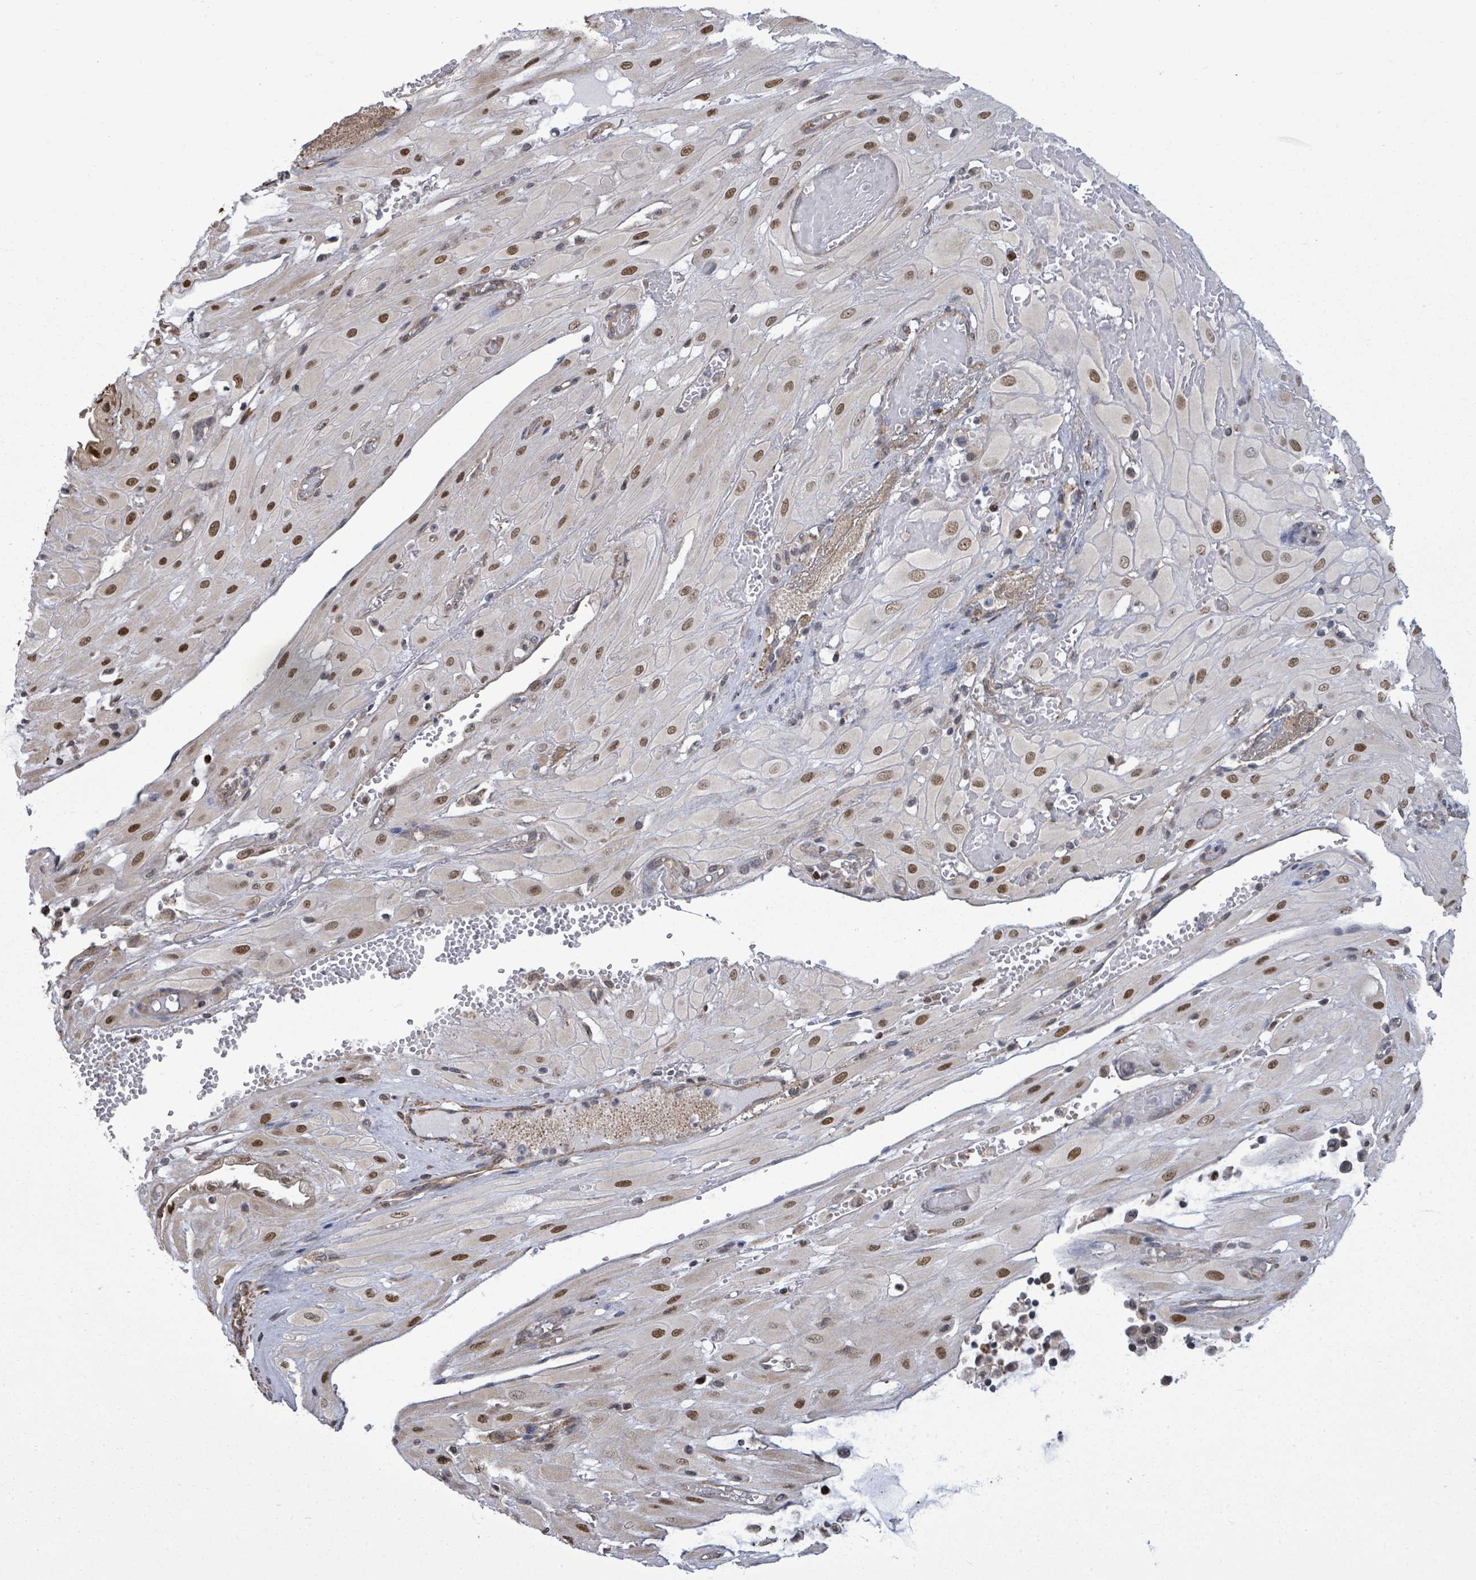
{"staining": {"intensity": "moderate", "quantity": ">75%", "location": "nuclear"}, "tissue": "cervical cancer", "cell_type": "Tumor cells", "image_type": "cancer", "snomed": [{"axis": "morphology", "description": "Squamous cell carcinoma, NOS"}, {"axis": "topography", "description": "Cervix"}], "caption": "A brown stain highlights moderate nuclear positivity of a protein in squamous cell carcinoma (cervical) tumor cells.", "gene": "PAPSS1", "patient": {"sex": "female", "age": 36}}